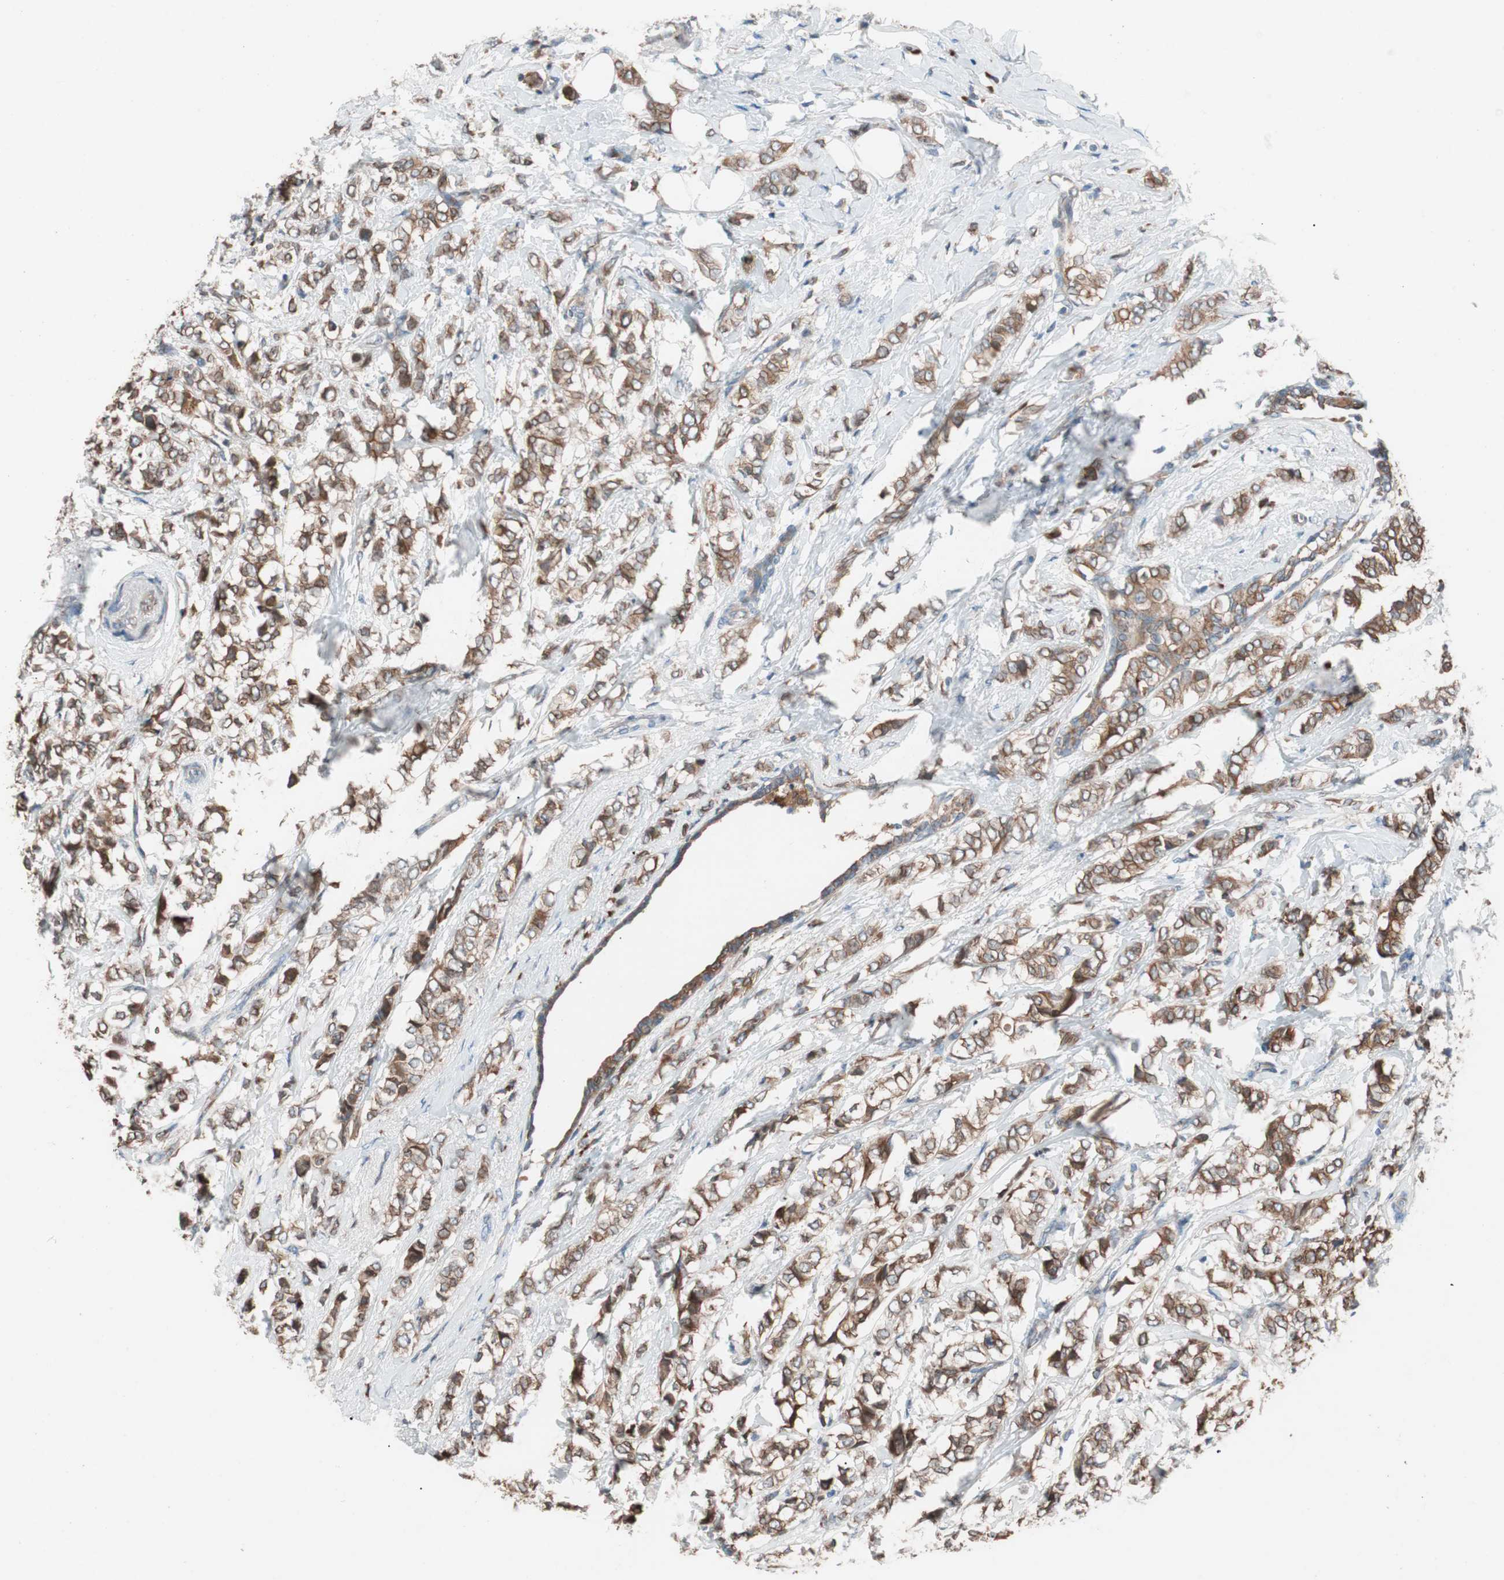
{"staining": {"intensity": "strong", "quantity": ">75%", "location": "cytoplasmic/membranous"}, "tissue": "breast cancer", "cell_type": "Tumor cells", "image_type": "cancer", "snomed": [{"axis": "morphology", "description": "Lobular carcinoma"}, {"axis": "topography", "description": "Breast"}], "caption": "IHC image of breast cancer stained for a protein (brown), which demonstrates high levels of strong cytoplasmic/membranous staining in approximately >75% of tumor cells.", "gene": "FAAH", "patient": {"sex": "female", "age": 60}}